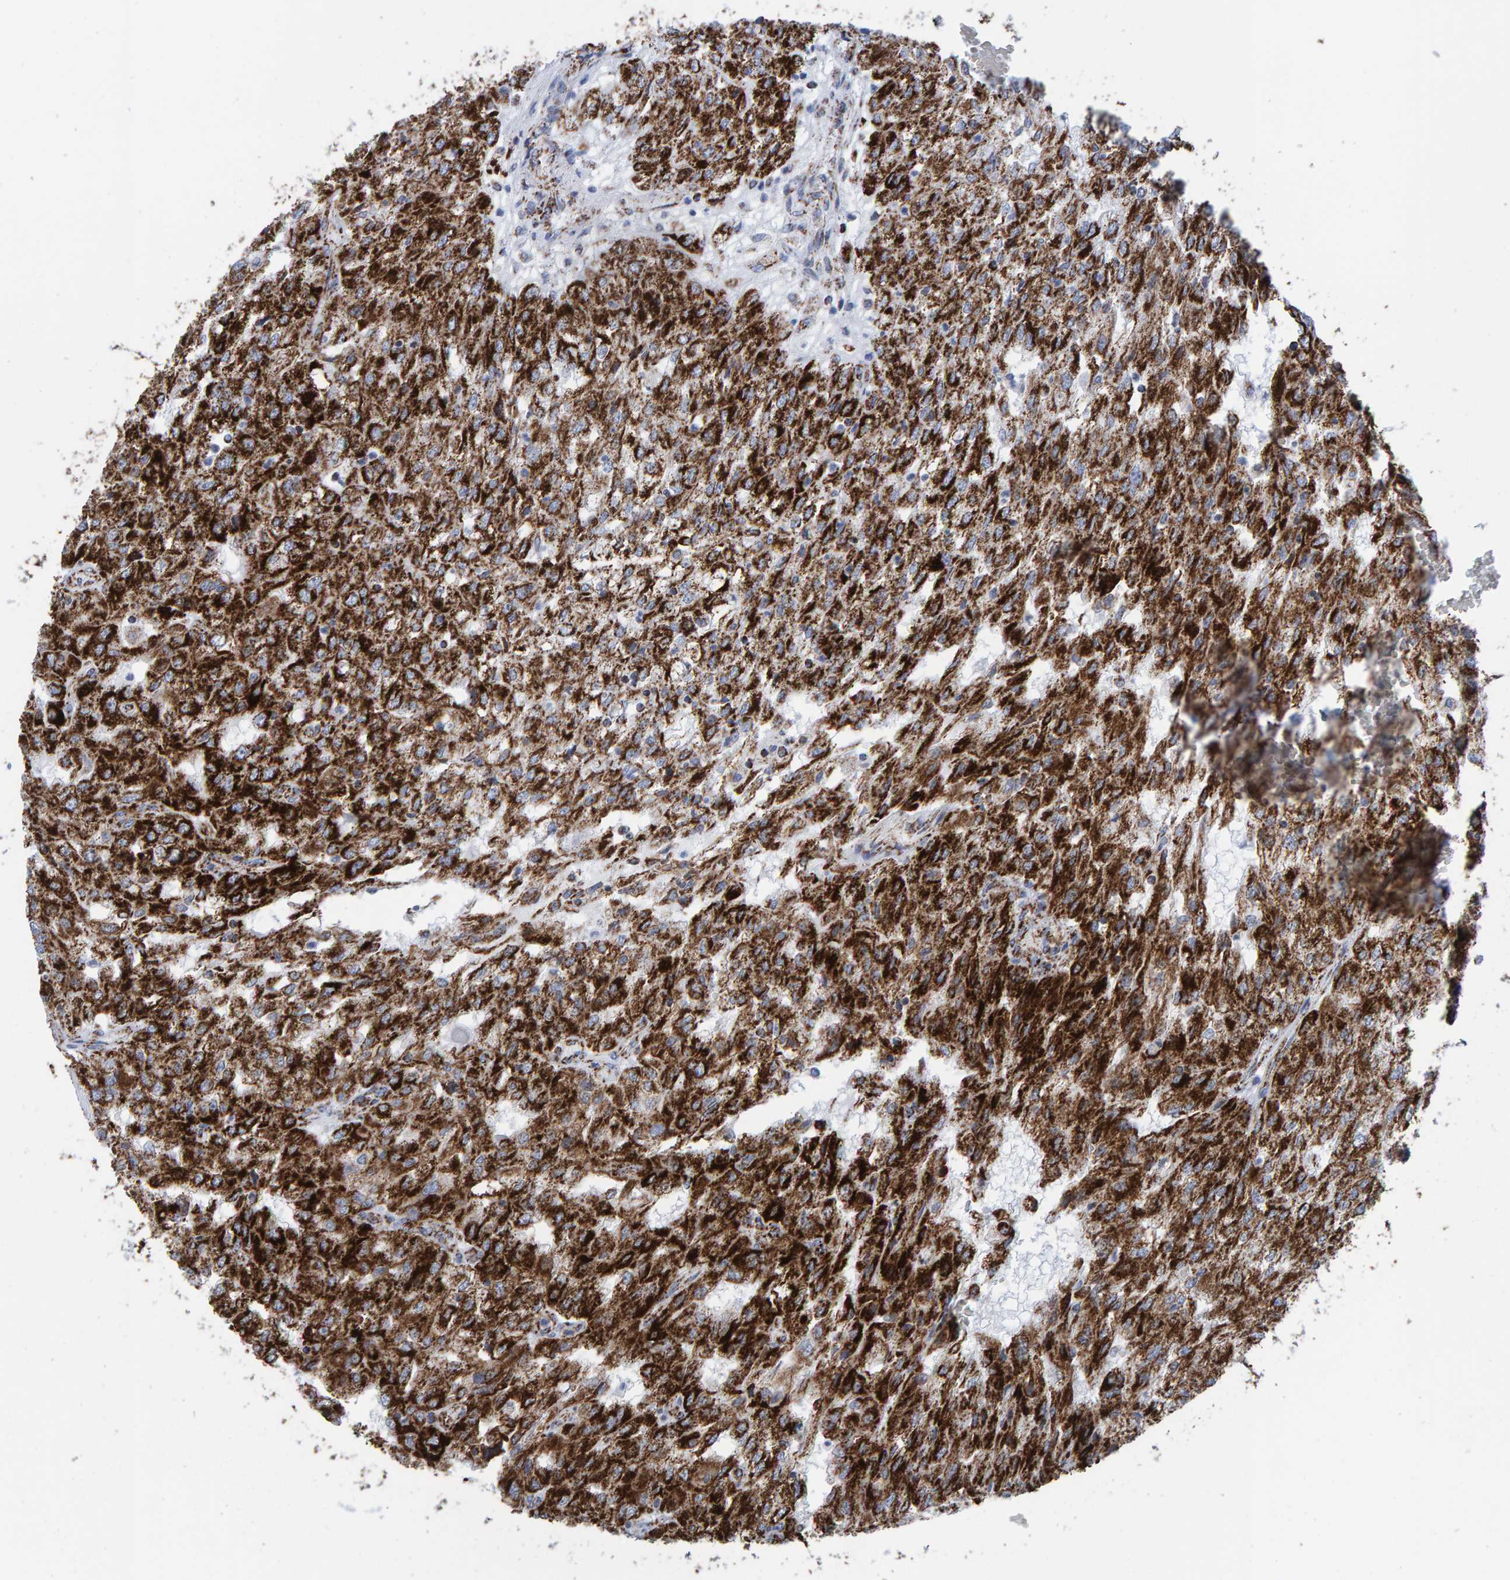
{"staining": {"intensity": "strong", "quantity": ">75%", "location": "cytoplasmic/membranous"}, "tissue": "renal cancer", "cell_type": "Tumor cells", "image_type": "cancer", "snomed": [{"axis": "morphology", "description": "Adenocarcinoma, NOS"}, {"axis": "topography", "description": "Kidney"}], "caption": "Strong cytoplasmic/membranous protein expression is seen in approximately >75% of tumor cells in renal cancer (adenocarcinoma).", "gene": "ENSG00000262660", "patient": {"sex": "female", "age": 54}}